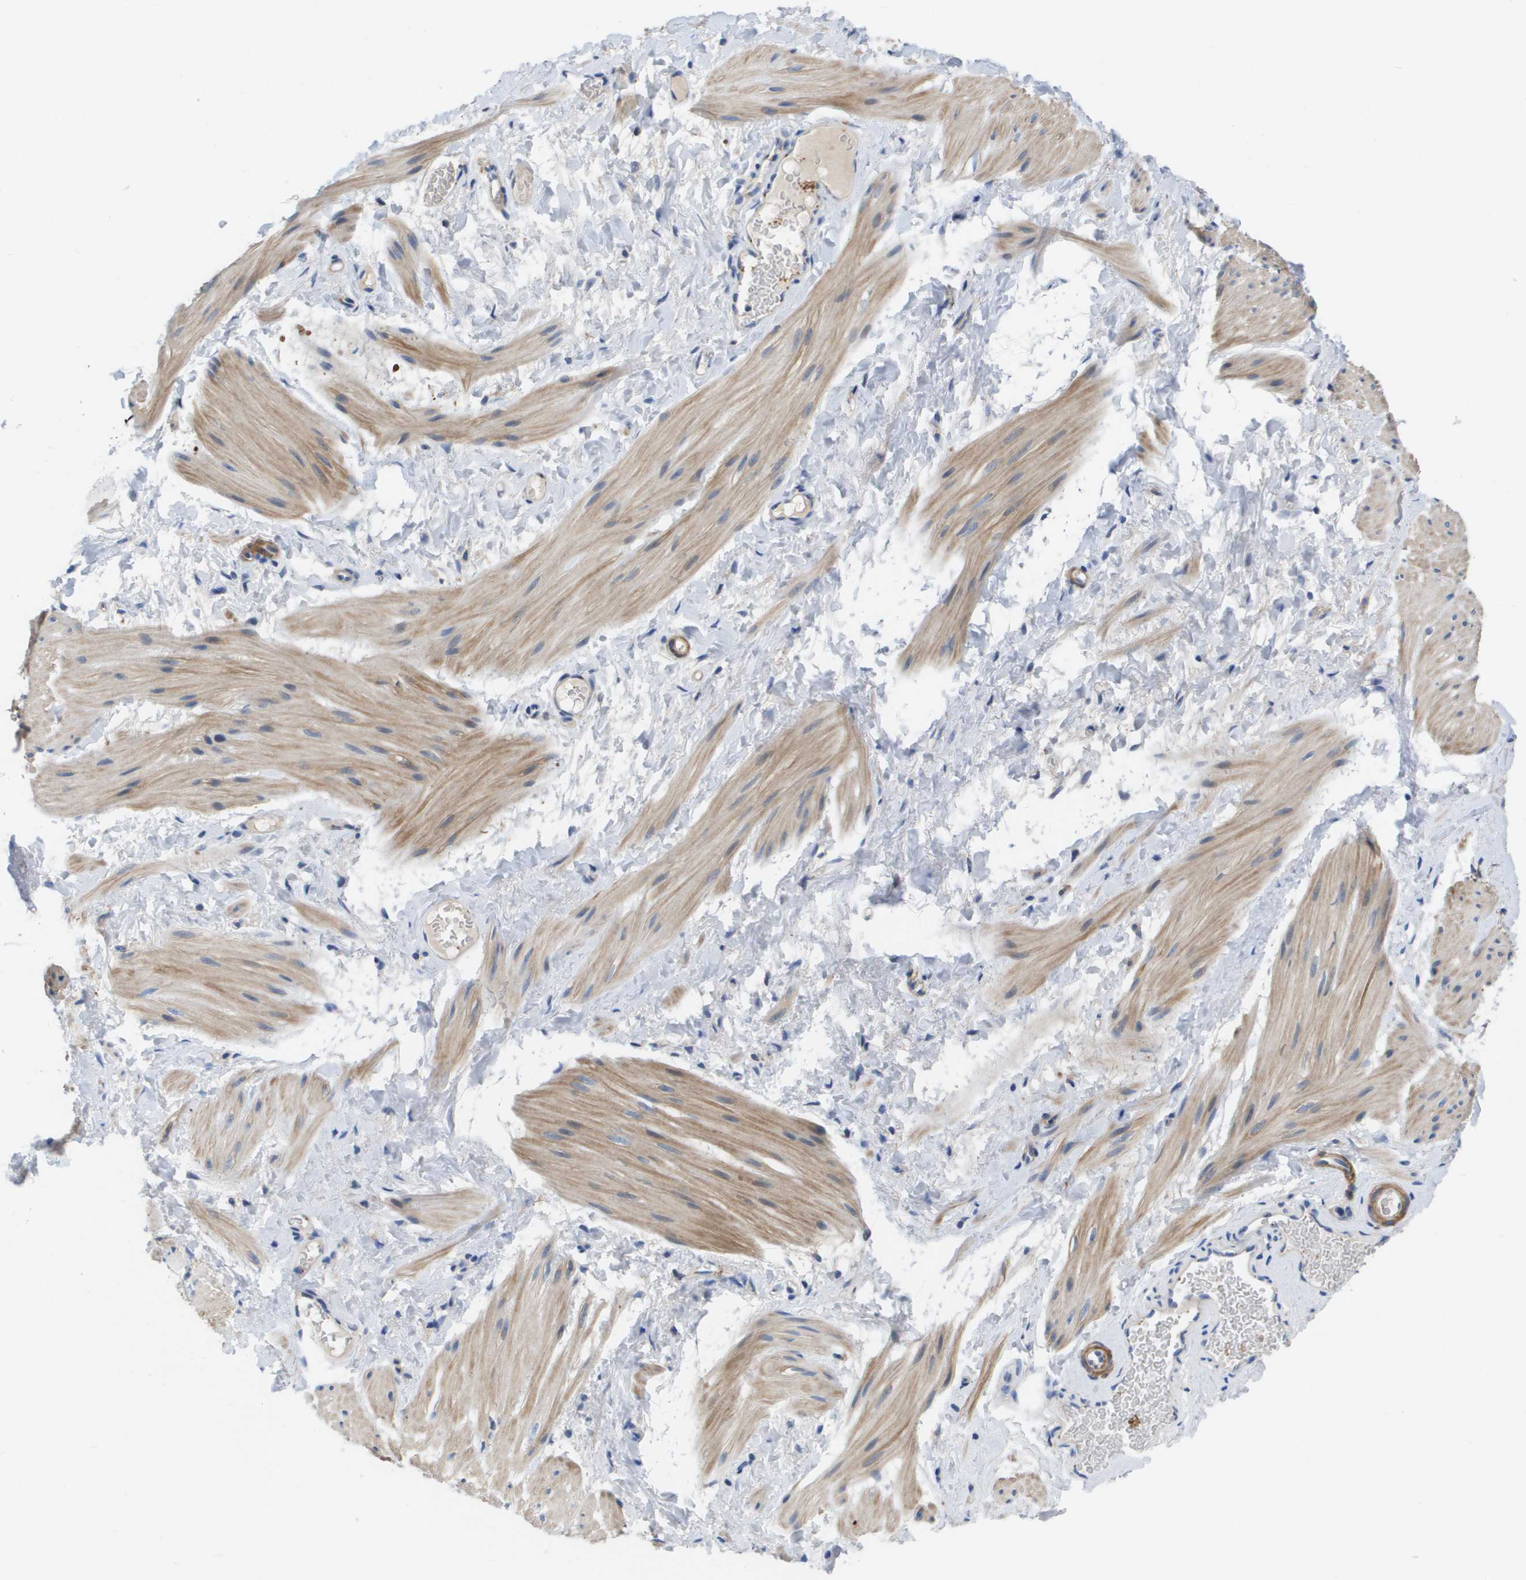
{"staining": {"intensity": "moderate", "quantity": "25%-75%", "location": "cytoplasmic/membranous"}, "tissue": "smooth muscle", "cell_type": "Smooth muscle cells", "image_type": "normal", "snomed": [{"axis": "morphology", "description": "Normal tissue, NOS"}, {"axis": "topography", "description": "Smooth muscle"}], "caption": "The photomicrograph demonstrates a brown stain indicating the presence of a protein in the cytoplasmic/membranous of smooth muscle cells in smooth muscle. The staining was performed using DAB, with brown indicating positive protein expression. Nuclei are stained blue with hematoxylin.", "gene": "SLC37A2", "patient": {"sex": "male", "age": 16}}